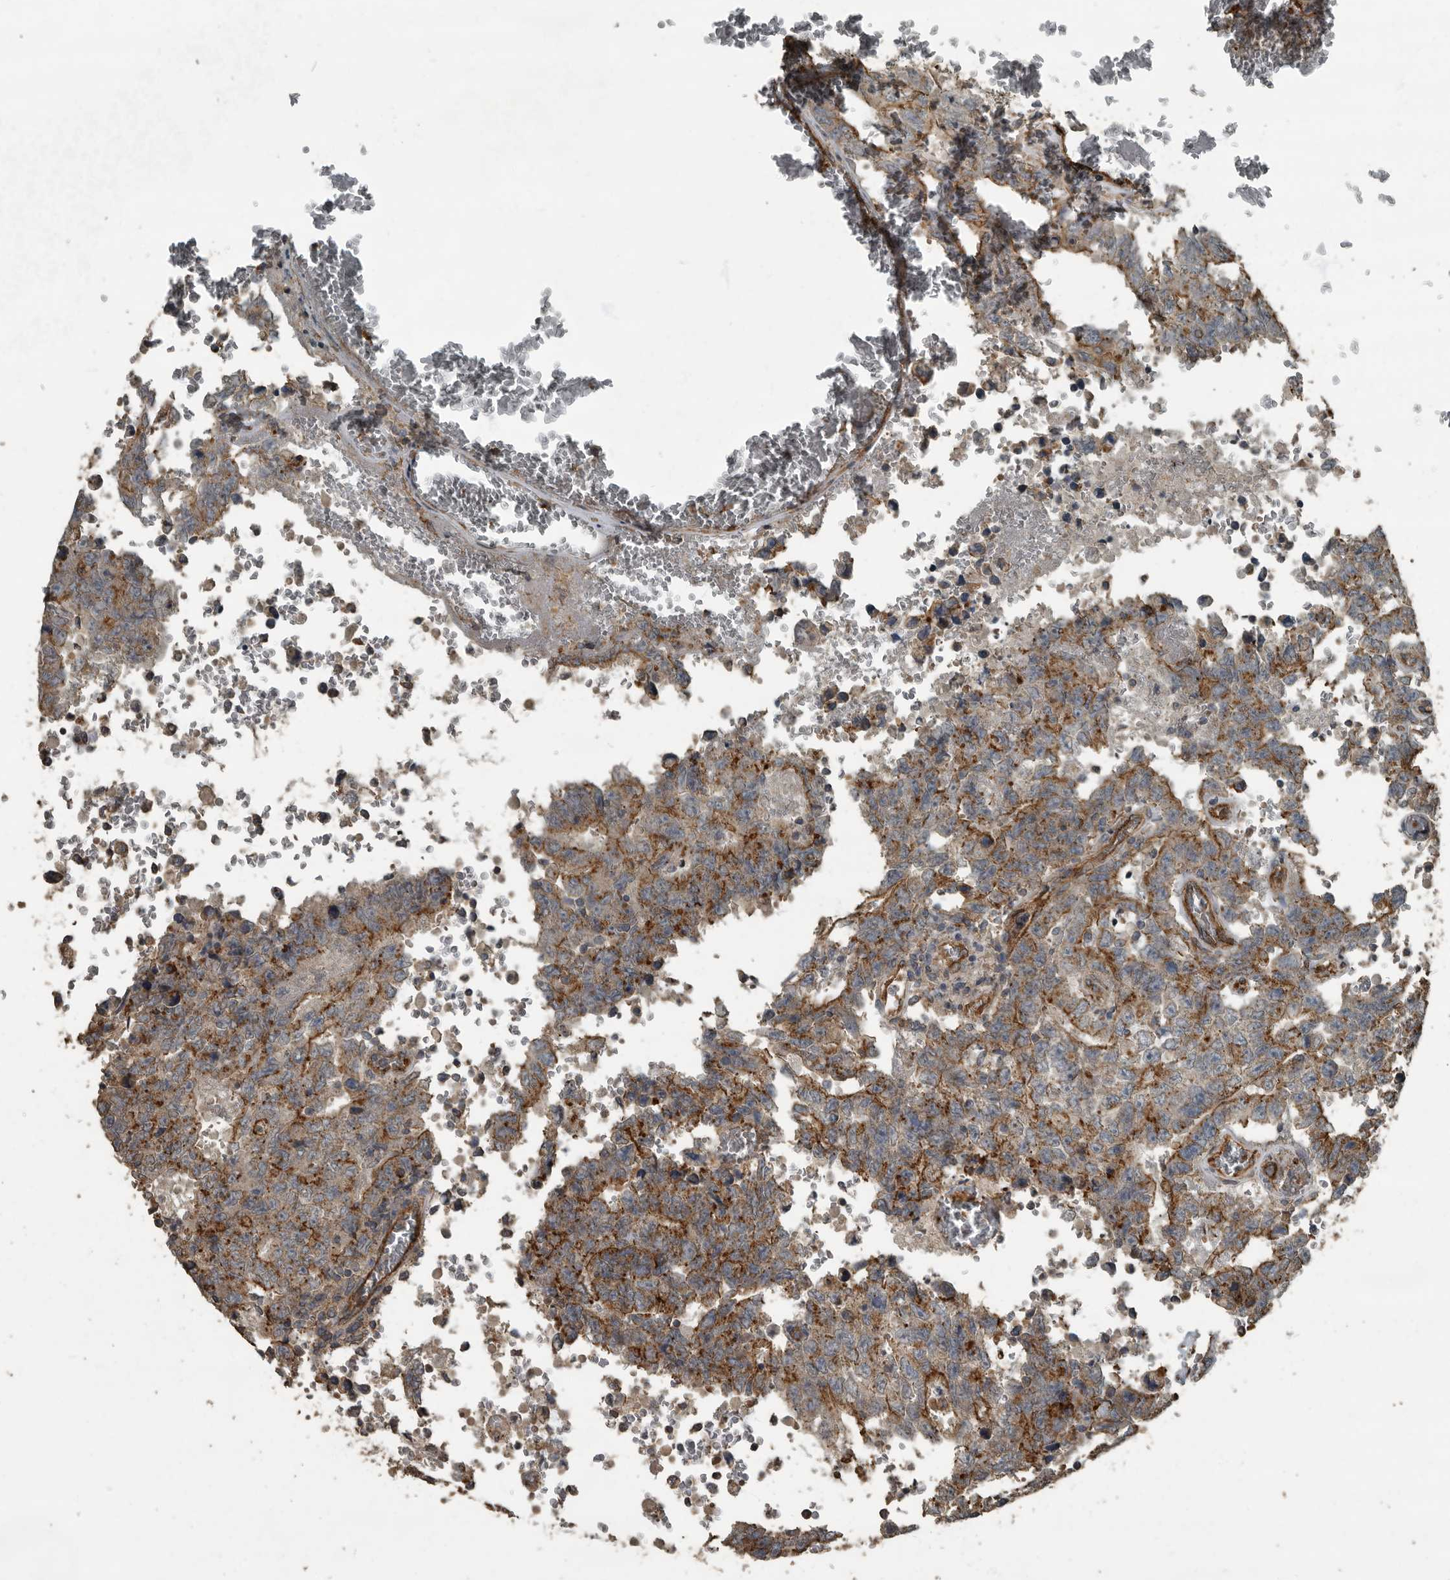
{"staining": {"intensity": "moderate", "quantity": "25%-75%", "location": "cytoplasmic/membranous"}, "tissue": "testis cancer", "cell_type": "Tumor cells", "image_type": "cancer", "snomed": [{"axis": "morphology", "description": "Carcinoma, Embryonal, NOS"}, {"axis": "topography", "description": "Testis"}], "caption": "High-magnification brightfield microscopy of testis cancer stained with DAB (3,3'-diaminobenzidine) (brown) and counterstained with hematoxylin (blue). tumor cells exhibit moderate cytoplasmic/membranous positivity is identified in approximately25%-75% of cells.", "gene": "IL15RA", "patient": {"sex": "male", "age": 26}}